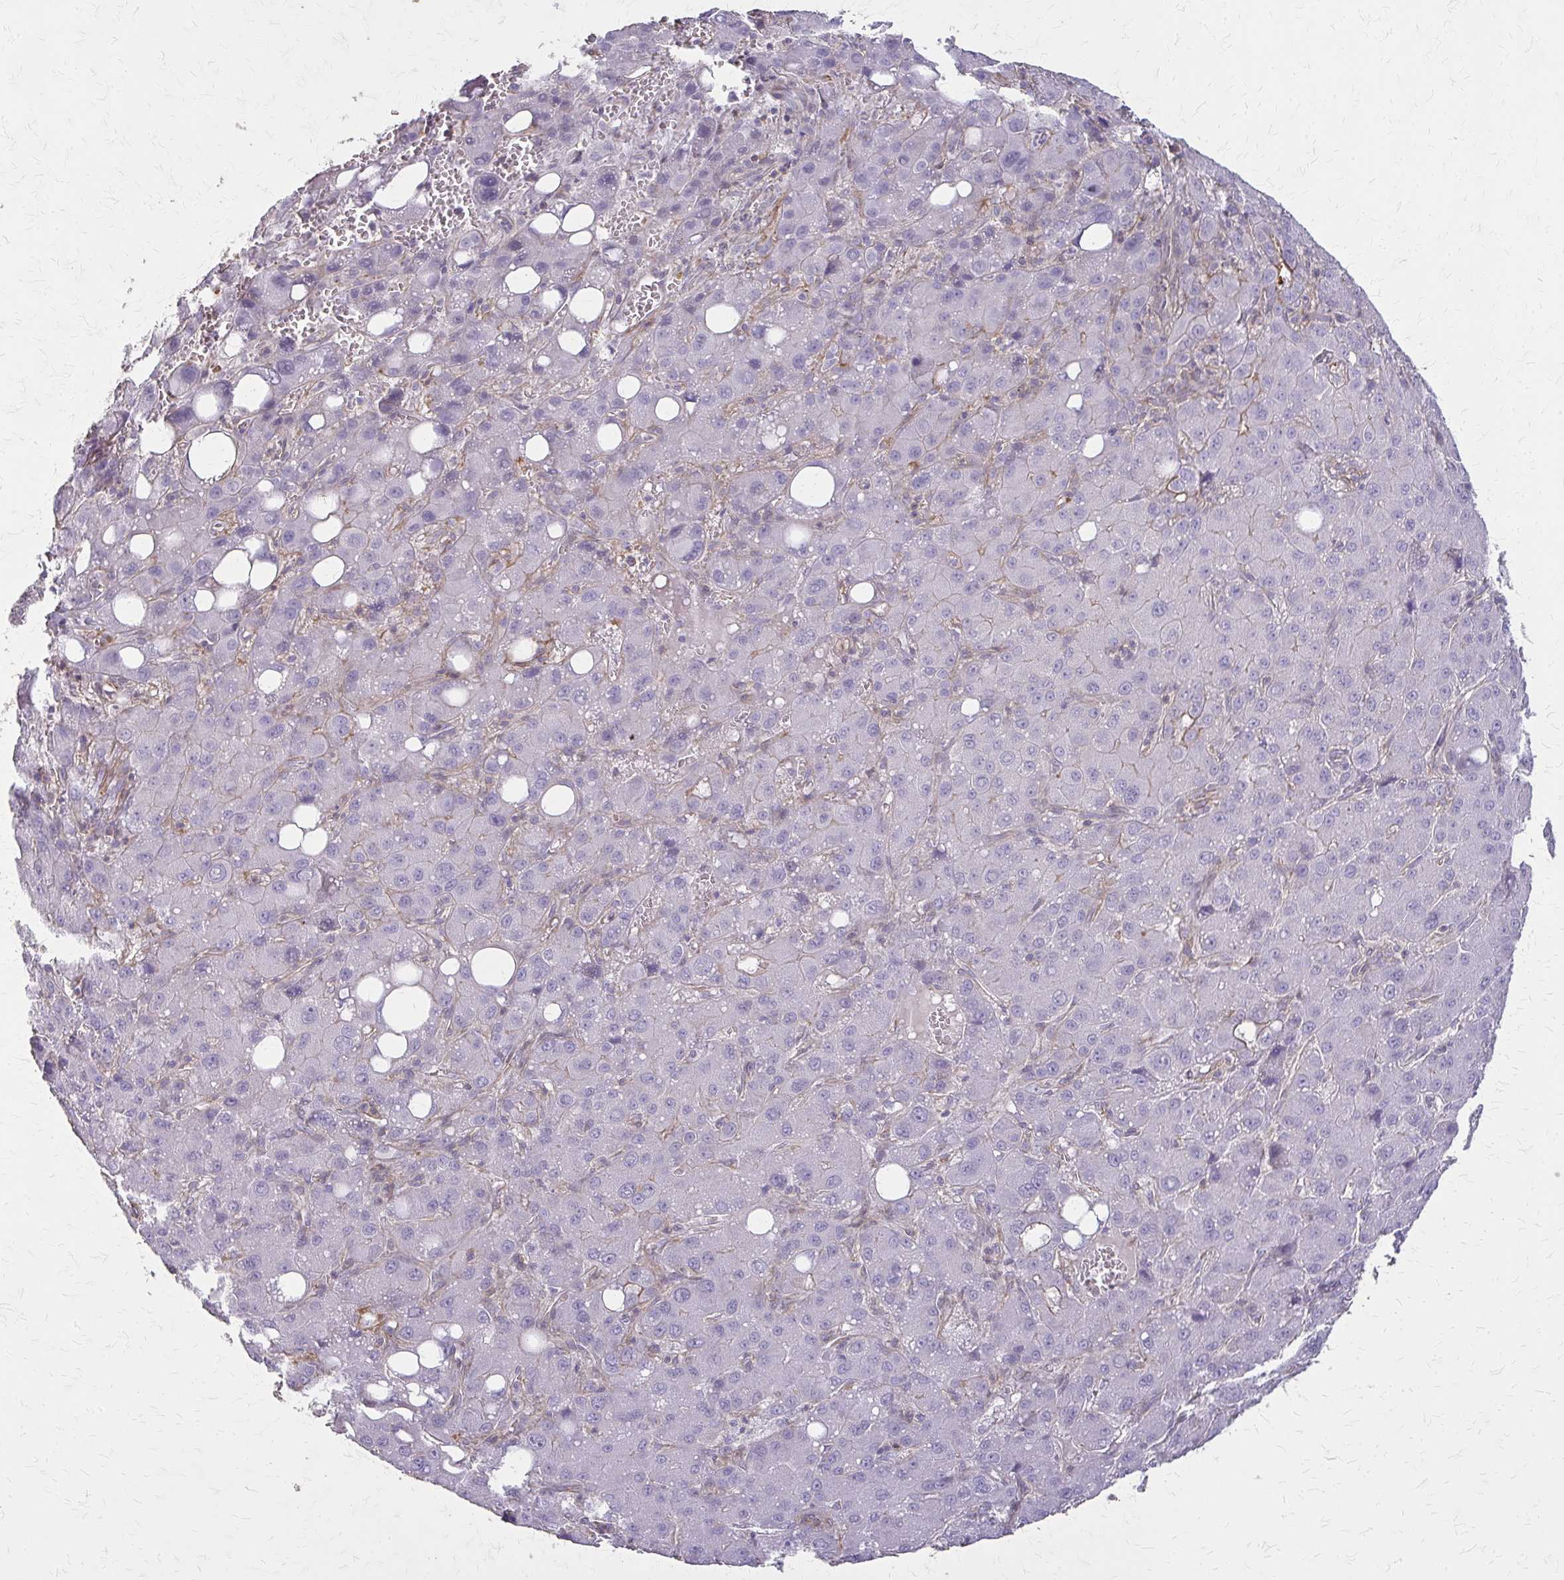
{"staining": {"intensity": "negative", "quantity": "none", "location": "none"}, "tissue": "liver cancer", "cell_type": "Tumor cells", "image_type": "cancer", "snomed": [{"axis": "morphology", "description": "Carcinoma, Hepatocellular, NOS"}, {"axis": "topography", "description": "Liver"}], "caption": "Human hepatocellular carcinoma (liver) stained for a protein using IHC displays no expression in tumor cells.", "gene": "TENM4", "patient": {"sex": "male", "age": 55}}